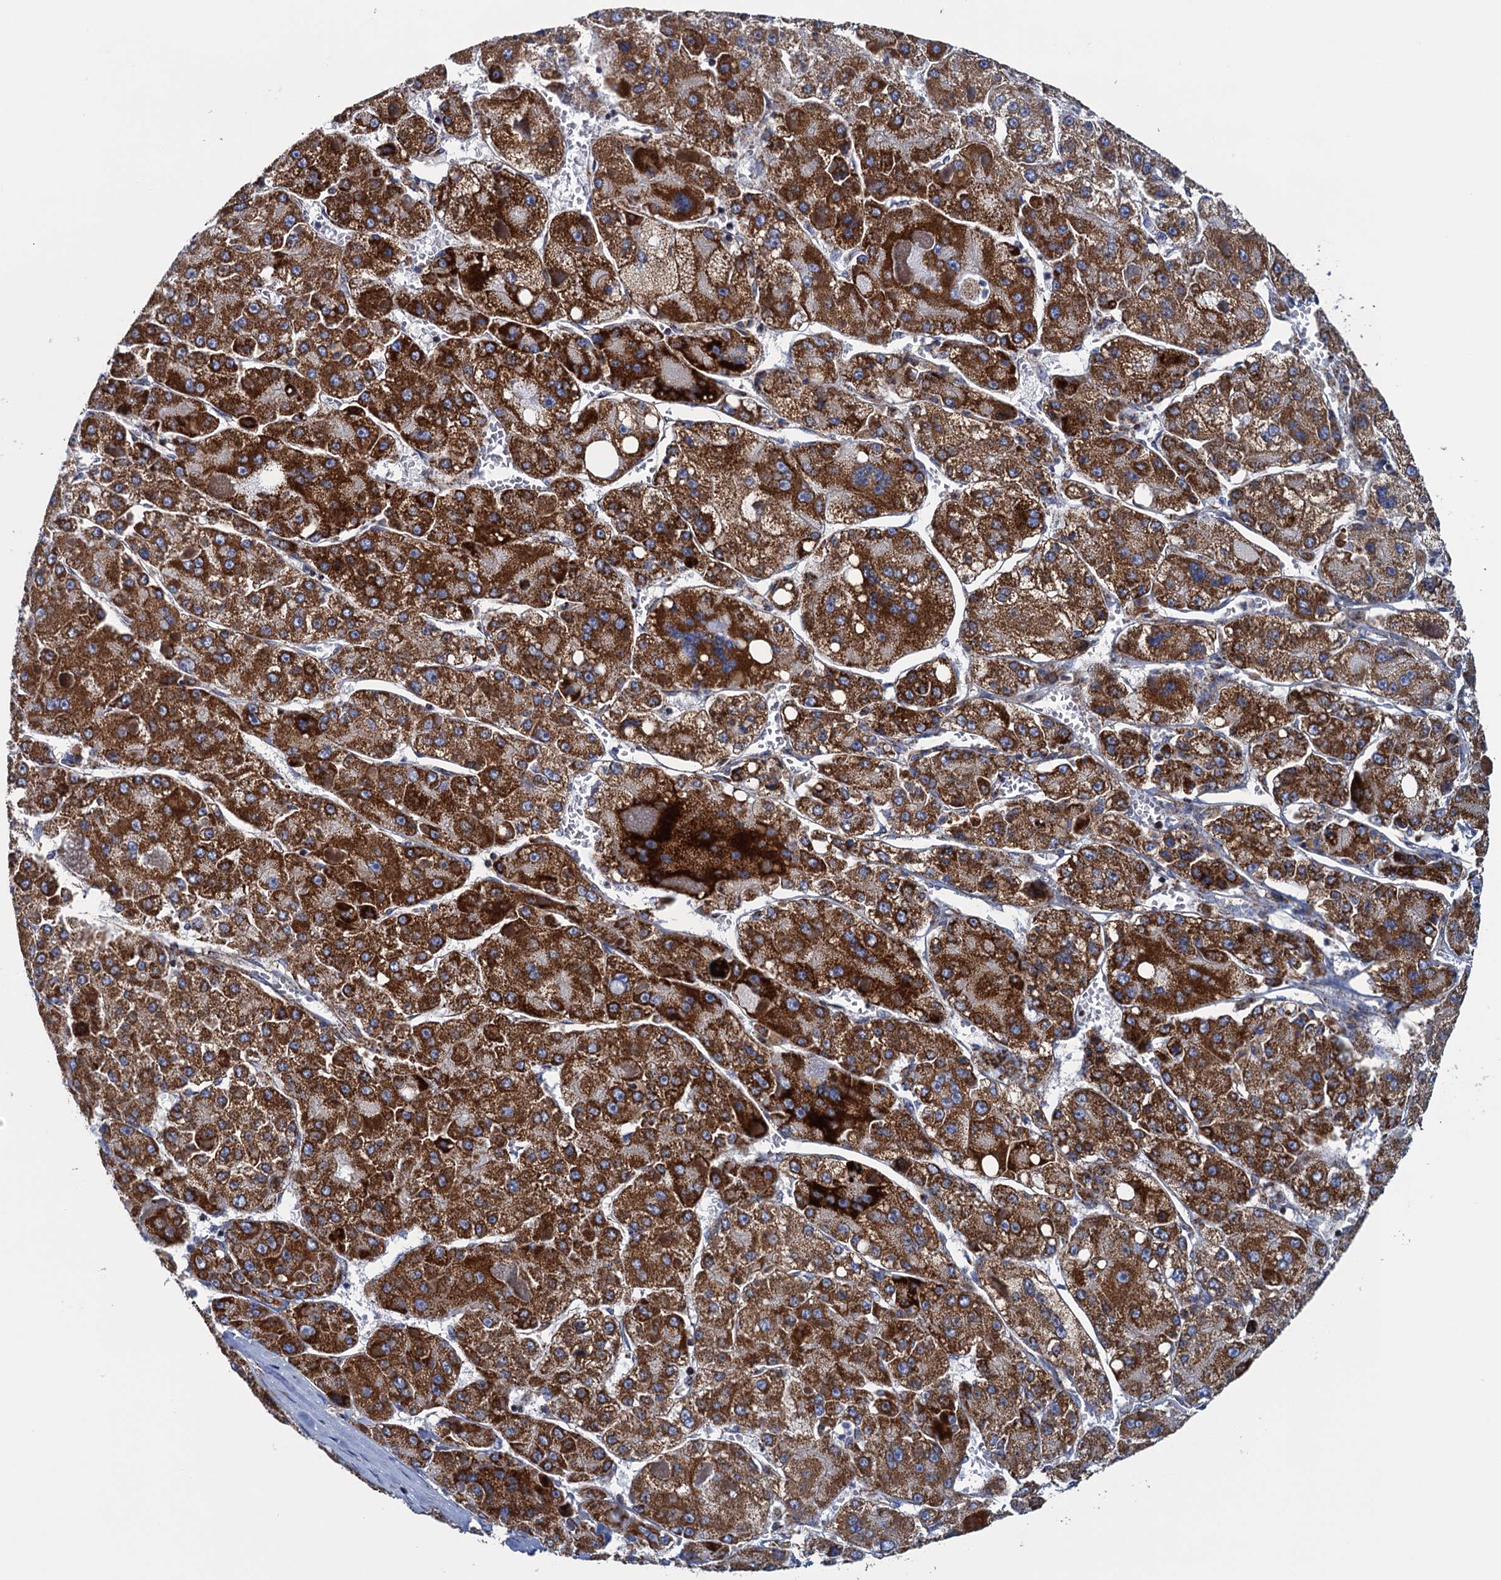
{"staining": {"intensity": "strong", "quantity": ">75%", "location": "cytoplasmic/membranous"}, "tissue": "liver cancer", "cell_type": "Tumor cells", "image_type": "cancer", "snomed": [{"axis": "morphology", "description": "Carcinoma, Hepatocellular, NOS"}, {"axis": "topography", "description": "Liver"}], "caption": "Immunohistochemistry of human liver hepatocellular carcinoma demonstrates high levels of strong cytoplasmic/membranous positivity in approximately >75% of tumor cells.", "gene": "GTPBP3", "patient": {"sex": "female", "age": 73}}